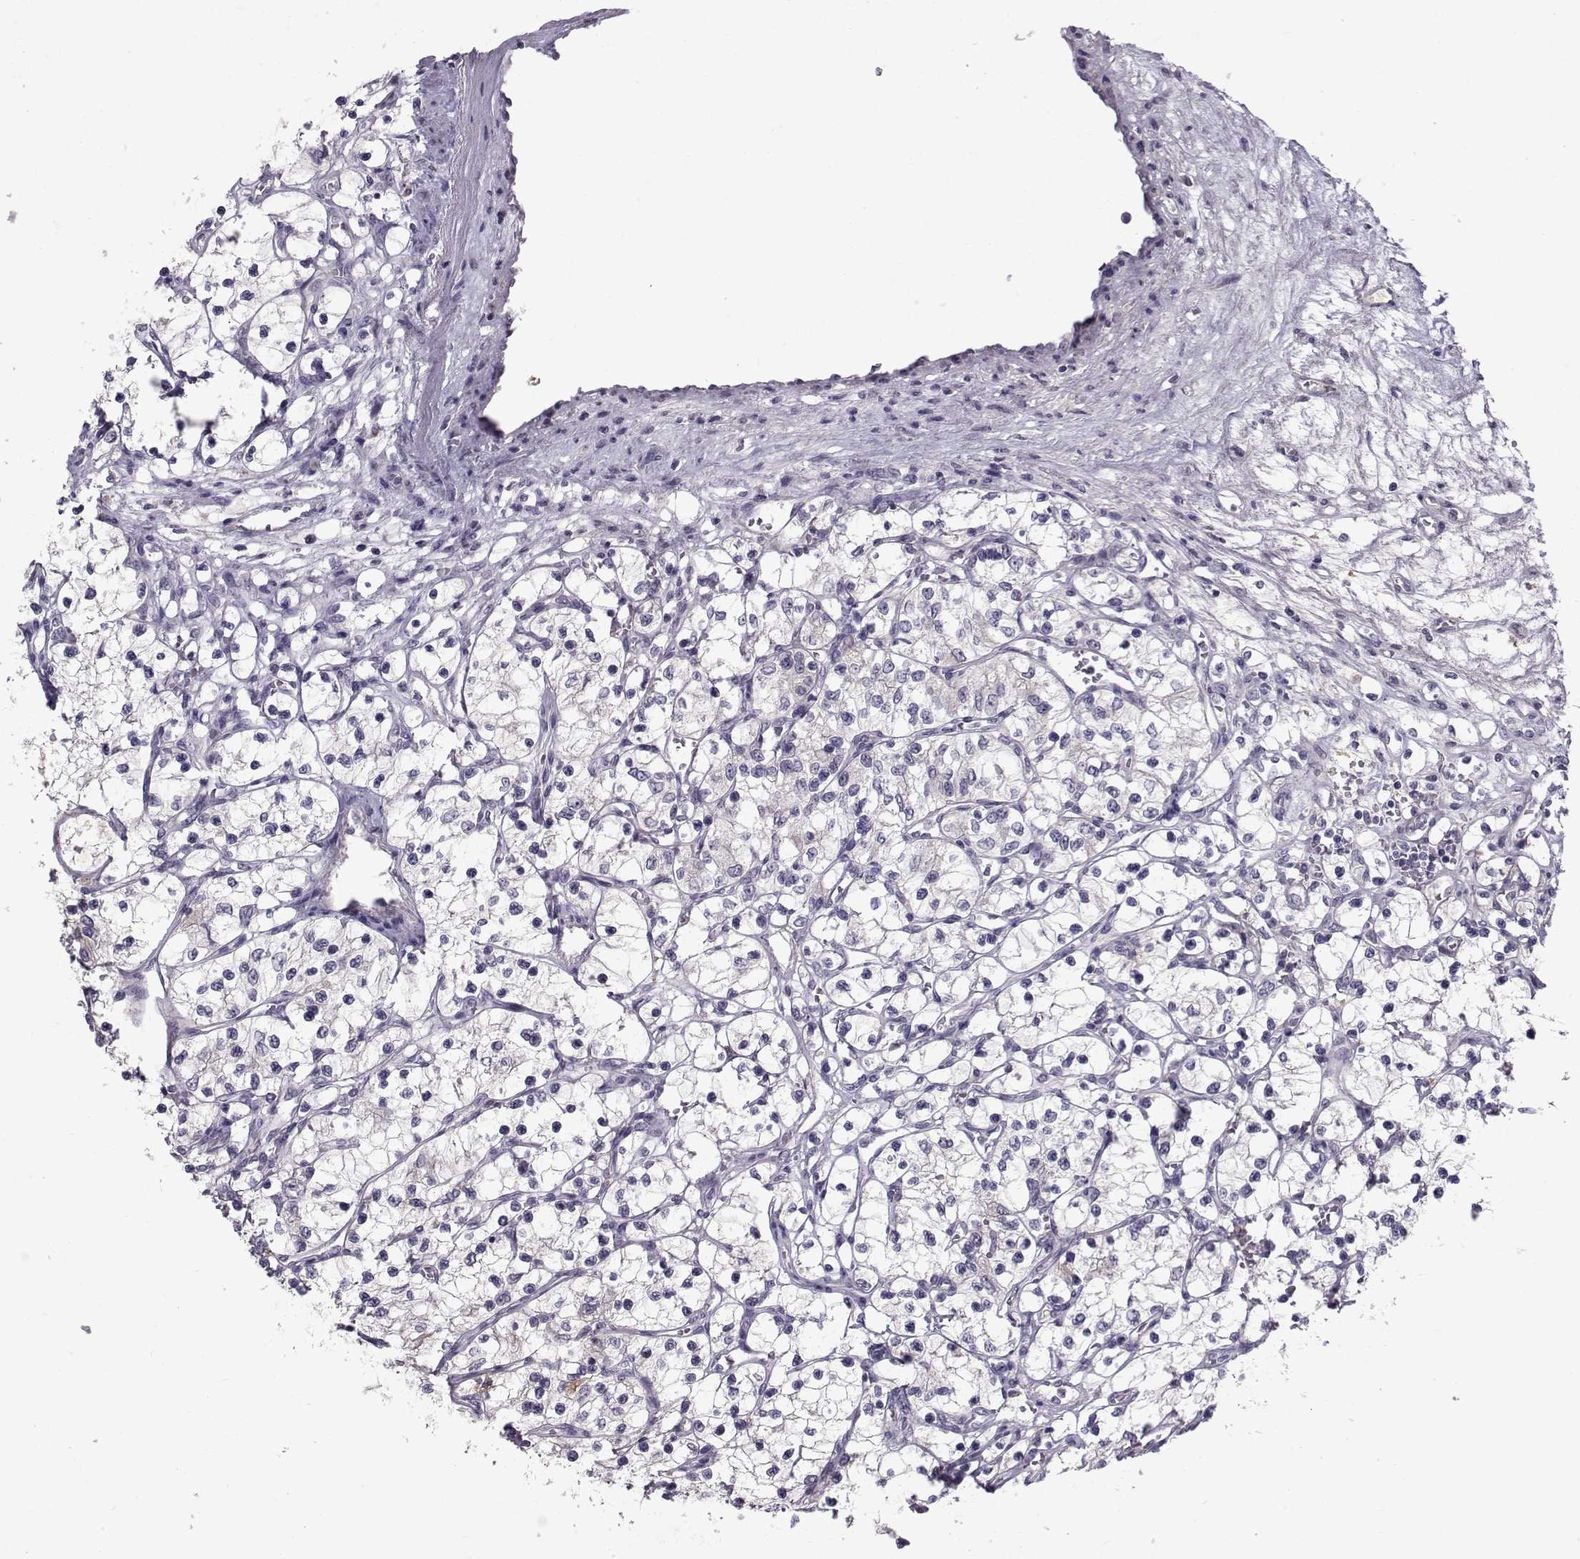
{"staining": {"intensity": "negative", "quantity": "none", "location": "none"}, "tissue": "renal cancer", "cell_type": "Tumor cells", "image_type": "cancer", "snomed": [{"axis": "morphology", "description": "Adenocarcinoma, NOS"}, {"axis": "topography", "description": "Kidney"}], "caption": "High magnification brightfield microscopy of renal cancer (adenocarcinoma) stained with DAB (3,3'-diaminobenzidine) (brown) and counterstained with hematoxylin (blue): tumor cells show no significant expression.", "gene": "TNFRSF11B", "patient": {"sex": "female", "age": 69}}